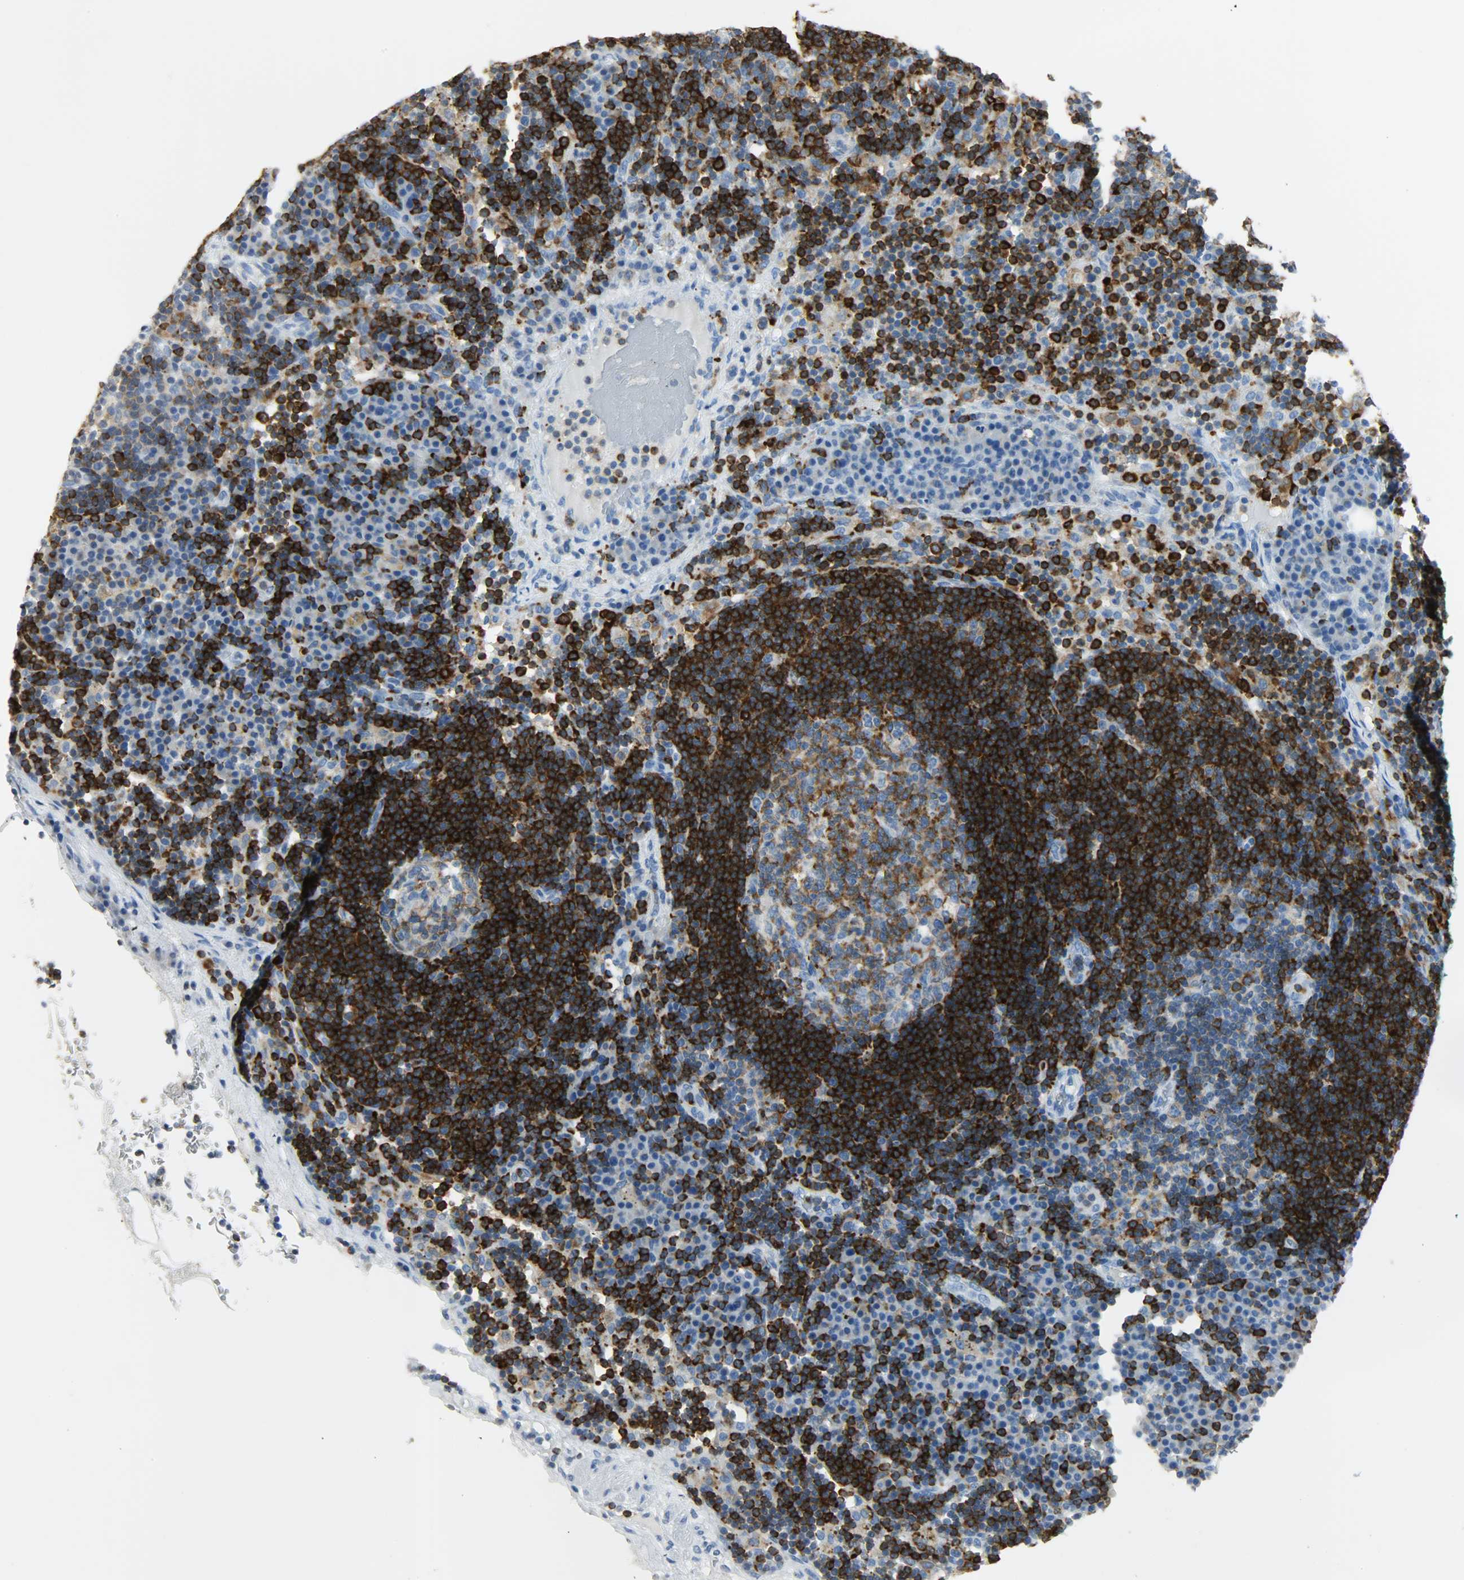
{"staining": {"intensity": "strong", "quantity": "25%-75%", "location": "cytoplasmic/membranous"}, "tissue": "lymph node", "cell_type": "Germinal center cells", "image_type": "normal", "snomed": [{"axis": "morphology", "description": "Normal tissue, NOS"}, {"axis": "morphology", "description": "Squamous cell carcinoma, metastatic, NOS"}, {"axis": "topography", "description": "Lymph node"}], "caption": "Strong cytoplasmic/membranous staining for a protein is seen in about 25%-75% of germinal center cells of normal lymph node using IHC.", "gene": "PTPN6", "patient": {"sex": "female", "age": 53}}